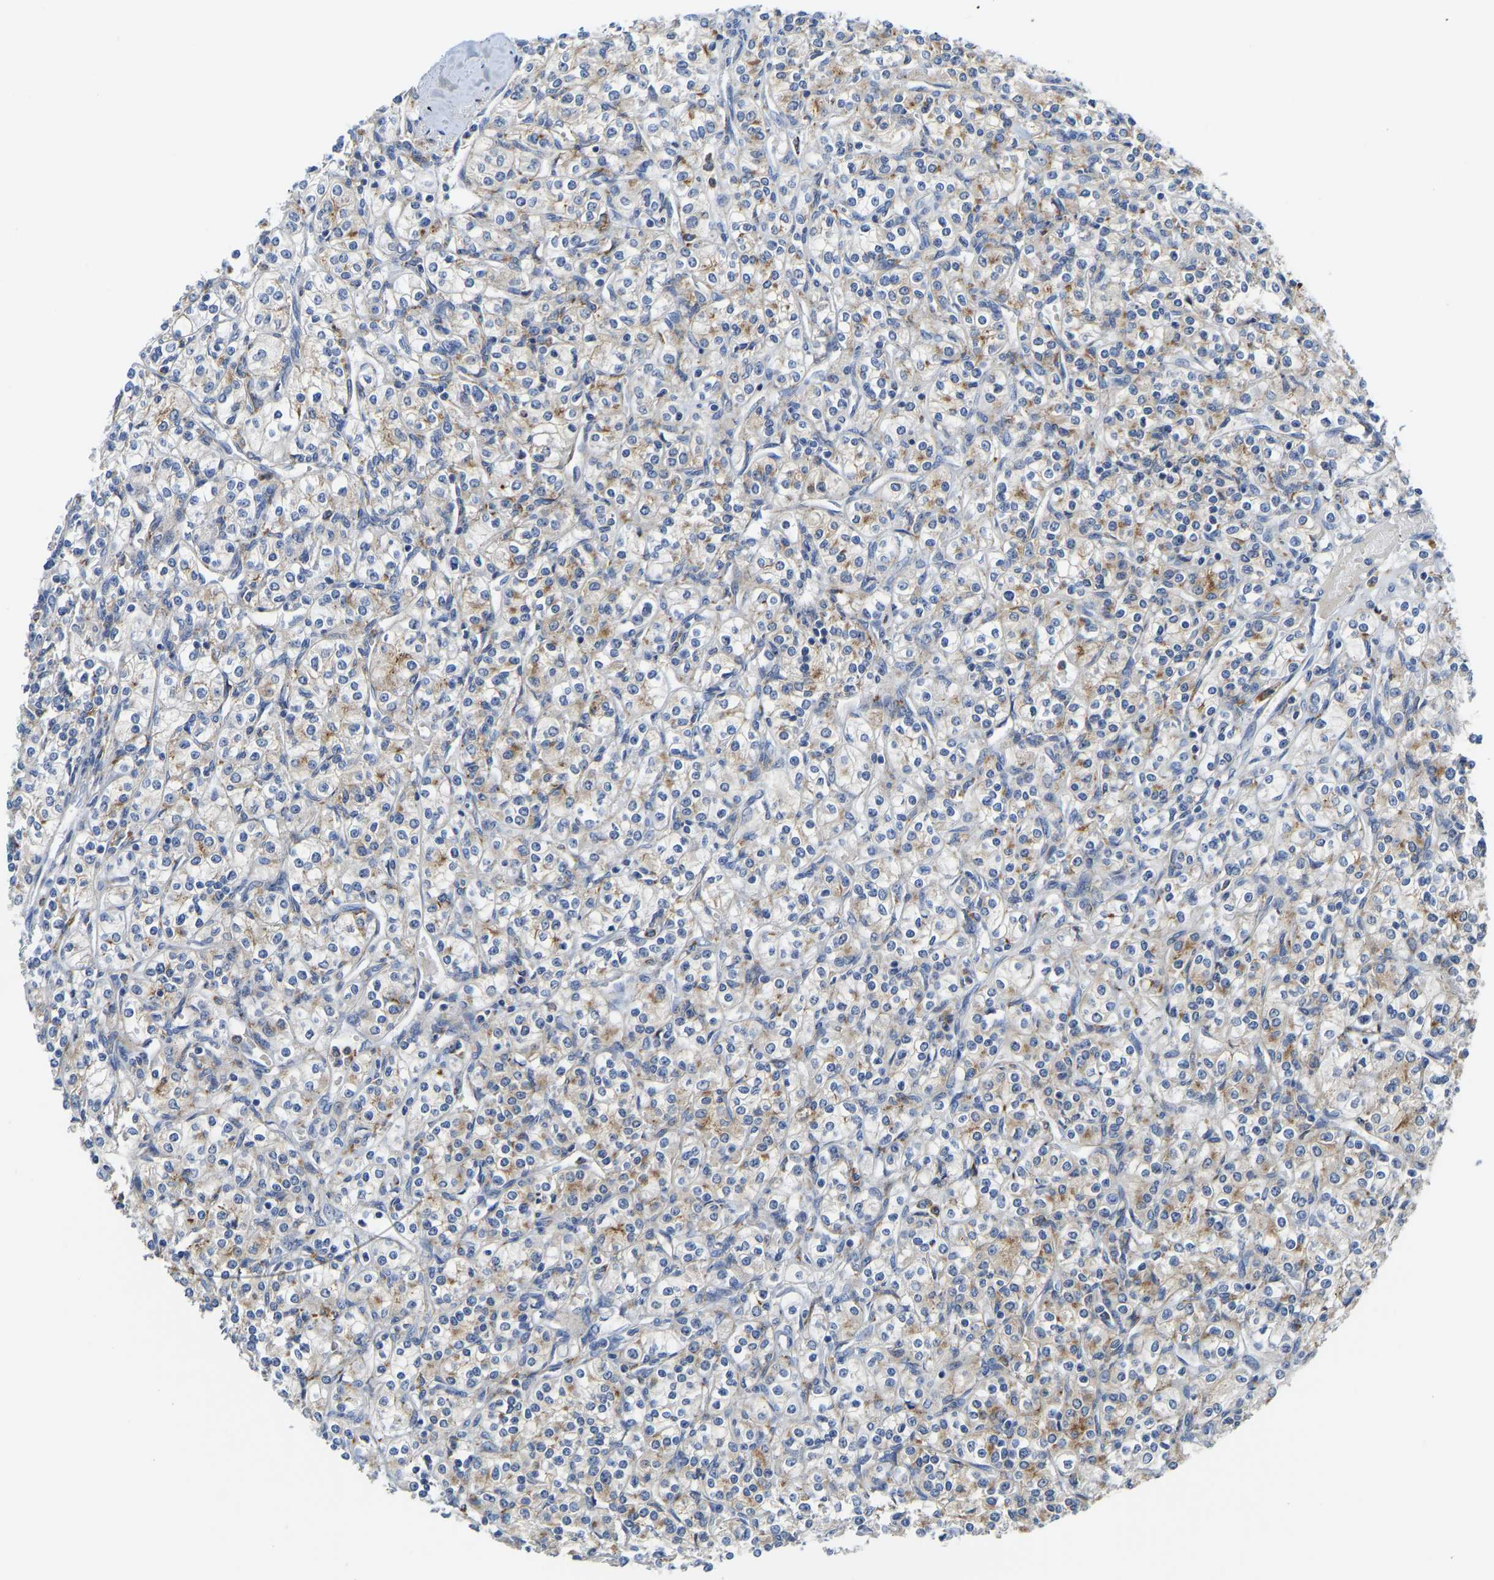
{"staining": {"intensity": "moderate", "quantity": "<25%", "location": "cytoplasmic/membranous"}, "tissue": "renal cancer", "cell_type": "Tumor cells", "image_type": "cancer", "snomed": [{"axis": "morphology", "description": "Adenocarcinoma, NOS"}, {"axis": "topography", "description": "Kidney"}], "caption": "Immunohistochemistry (IHC) (DAB (3,3'-diaminobenzidine)) staining of human renal cancer (adenocarcinoma) shows moderate cytoplasmic/membranous protein positivity in approximately <25% of tumor cells. (Brightfield microscopy of DAB IHC at high magnification).", "gene": "ATP6V1E1", "patient": {"sex": "male", "age": 77}}